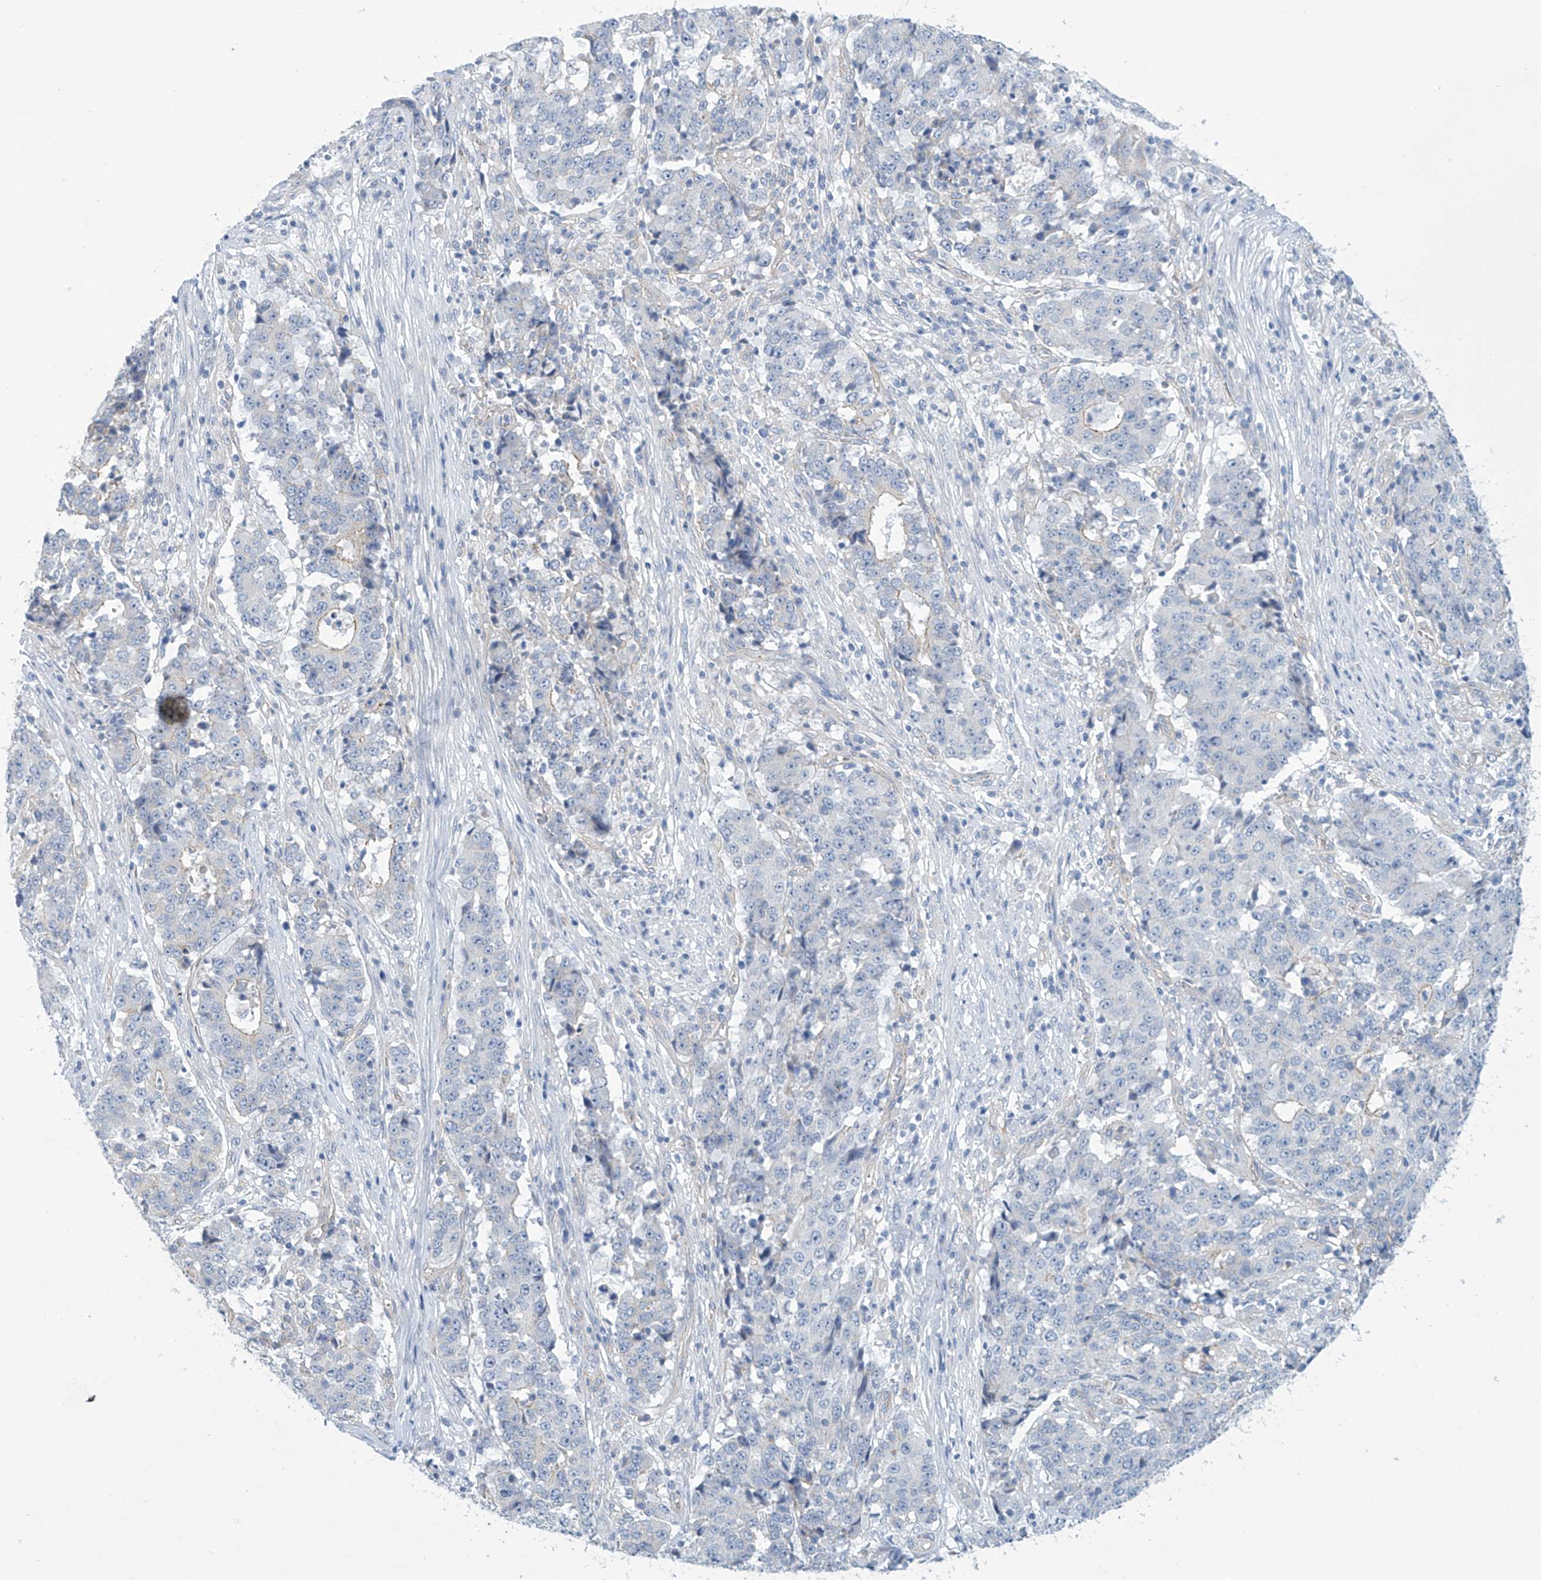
{"staining": {"intensity": "negative", "quantity": "none", "location": "none"}, "tissue": "stomach cancer", "cell_type": "Tumor cells", "image_type": "cancer", "snomed": [{"axis": "morphology", "description": "Adenocarcinoma, NOS"}, {"axis": "topography", "description": "Stomach"}], "caption": "IHC of adenocarcinoma (stomach) reveals no positivity in tumor cells.", "gene": "ABHD13", "patient": {"sex": "male", "age": 59}}